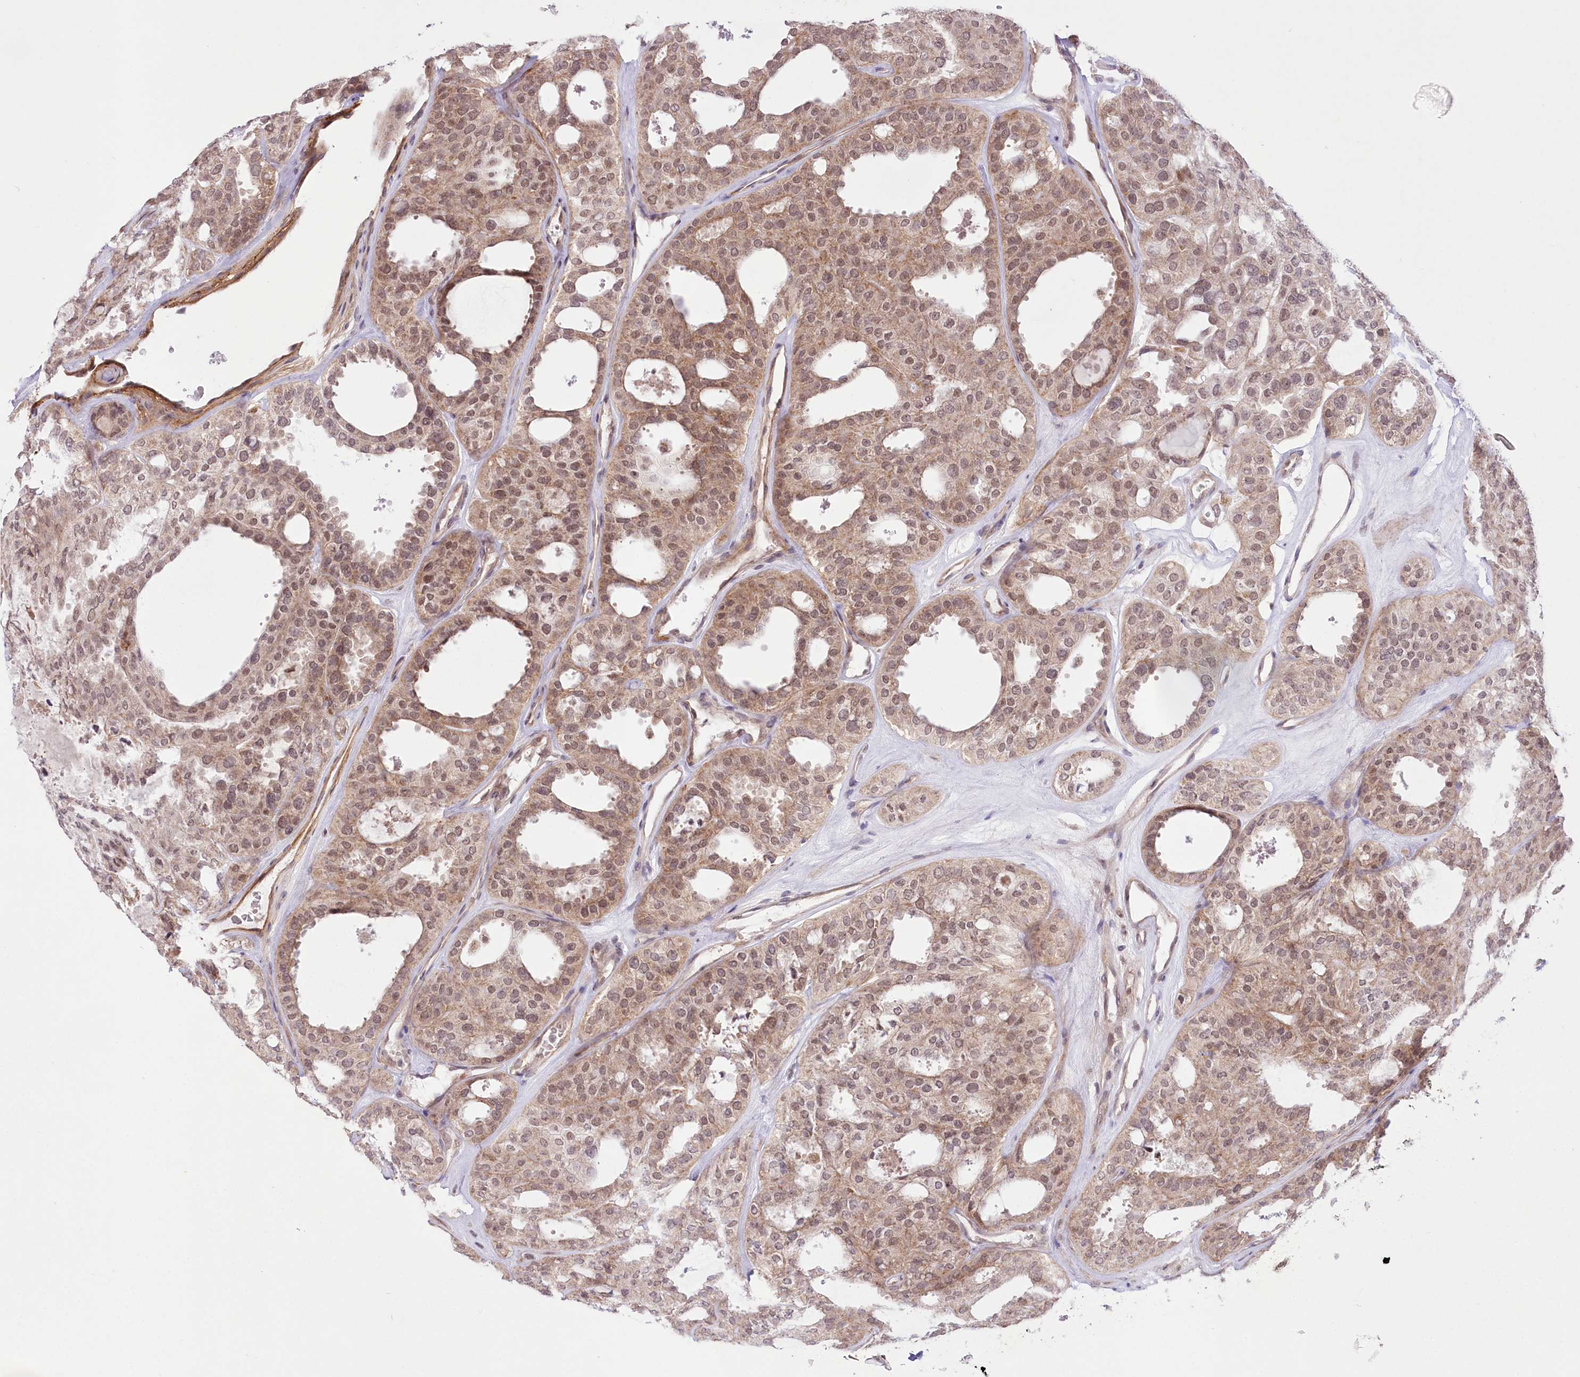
{"staining": {"intensity": "moderate", "quantity": ">75%", "location": "cytoplasmic/membranous,nuclear"}, "tissue": "thyroid cancer", "cell_type": "Tumor cells", "image_type": "cancer", "snomed": [{"axis": "morphology", "description": "Follicular adenoma carcinoma, NOS"}, {"axis": "topography", "description": "Thyroid gland"}], "caption": "Immunohistochemical staining of human follicular adenoma carcinoma (thyroid) displays medium levels of moderate cytoplasmic/membranous and nuclear protein staining in about >75% of tumor cells.", "gene": "ZMAT2", "patient": {"sex": "male", "age": 75}}